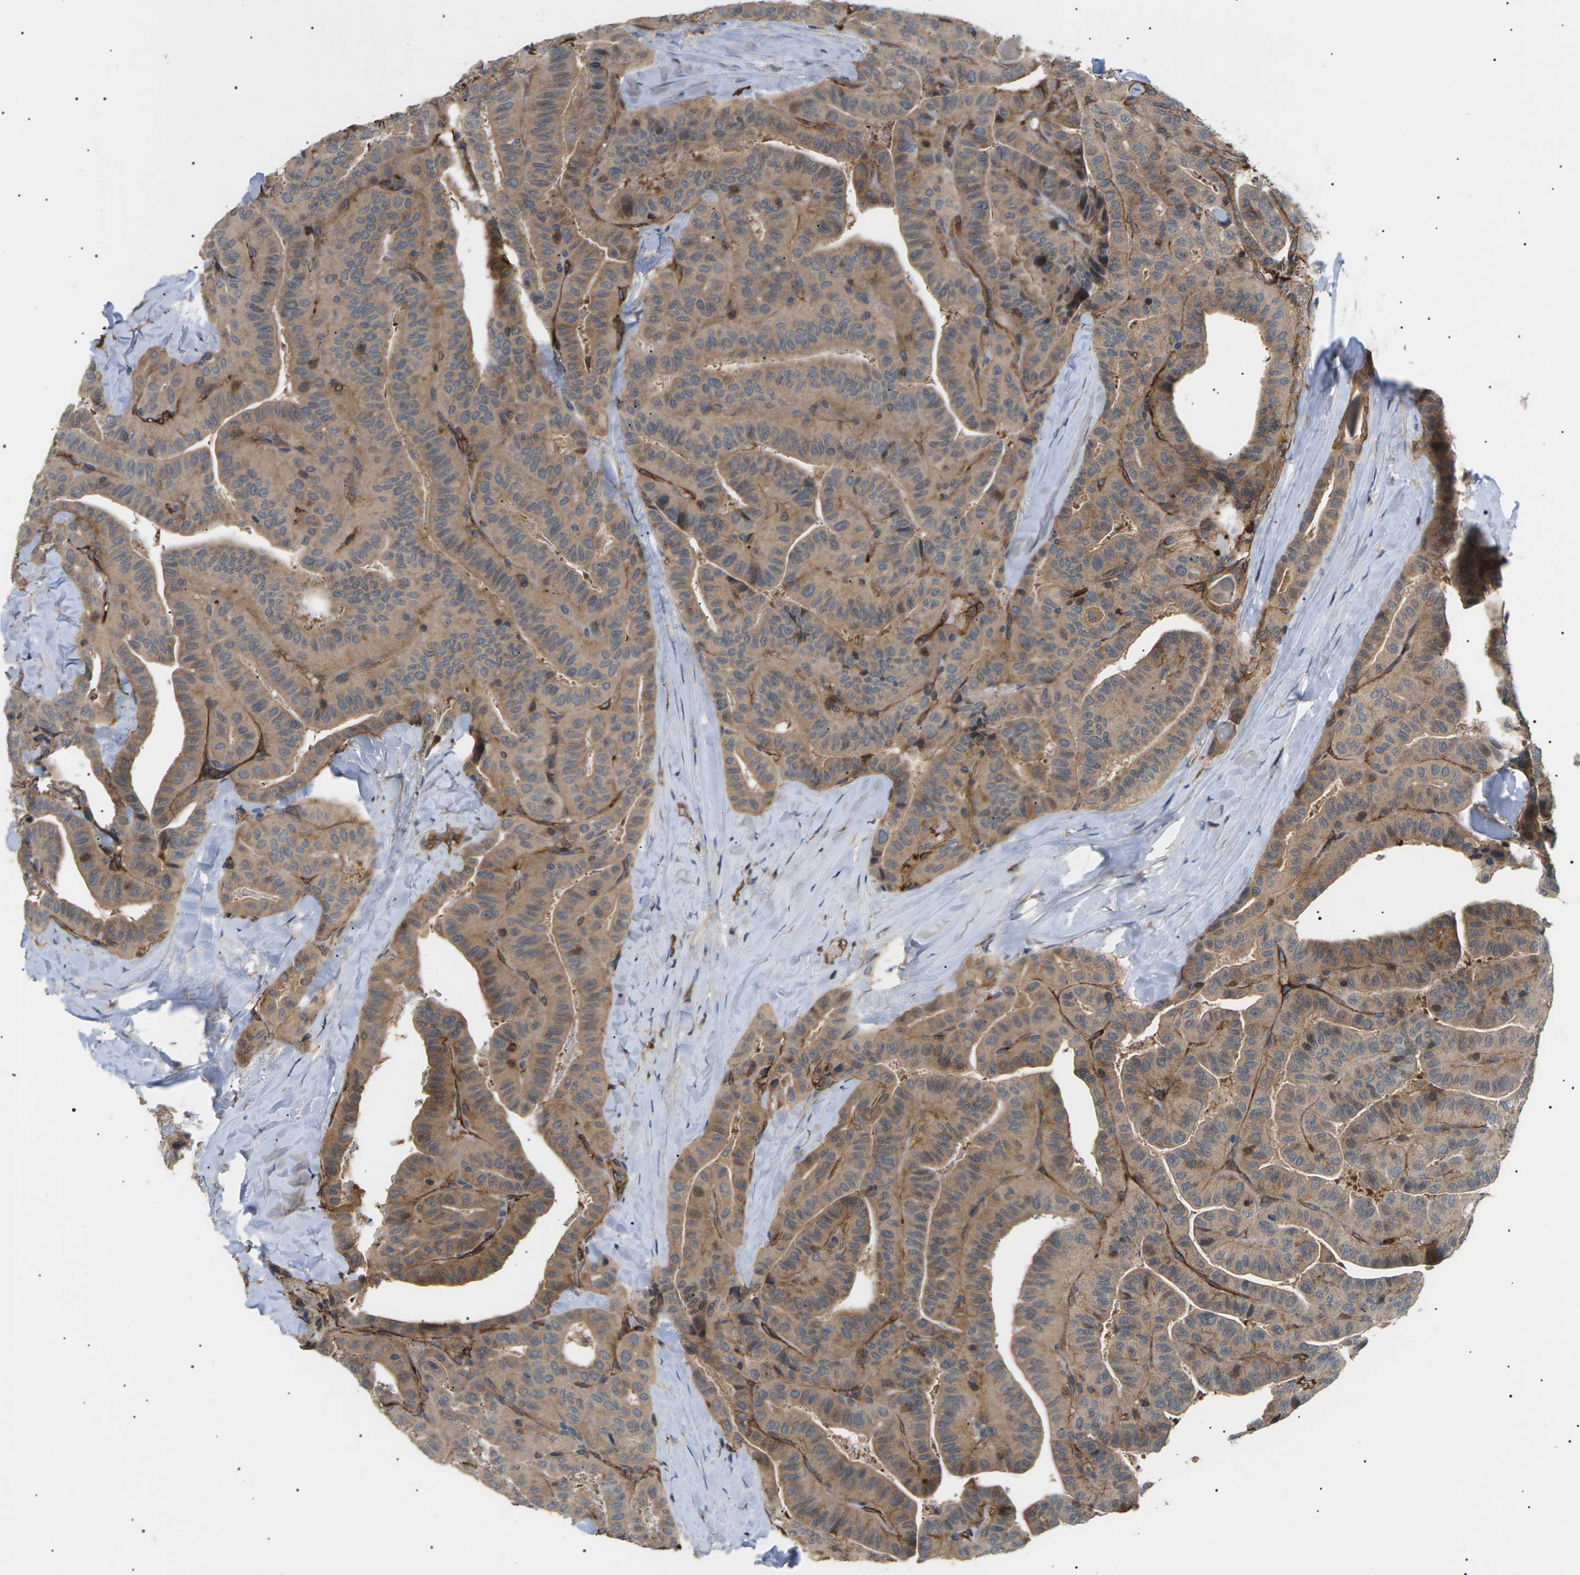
{"staining": {"intensity": "moderate", "quantity": ">75%", "location": "cytoplasmic/membranous"}, "tissue": "thyroid cancer", "cell_type": "Tumor cells", "image_type": "cancer", "snomed": [{"axis": "morphology", "description": "Papillary adenocarcinoma, NOS"}, {"axis": "topography", "description": "Thyroid gland"}], "caption": "A high-resolution photomicrograph shows immunohistochemistry (IHC) staining of thyroid cancer (papillary adenocarcinoma), which reveals moderate cytoplasmic/membranous staining in approximately >75% of tumor cells. (DAB (3,3'-diaminobenzidine) IHC, brown staining for protein, blue staining for nuclei).", "gene": "TMTC4", "patient": {"sex": "male", "age": 77}}